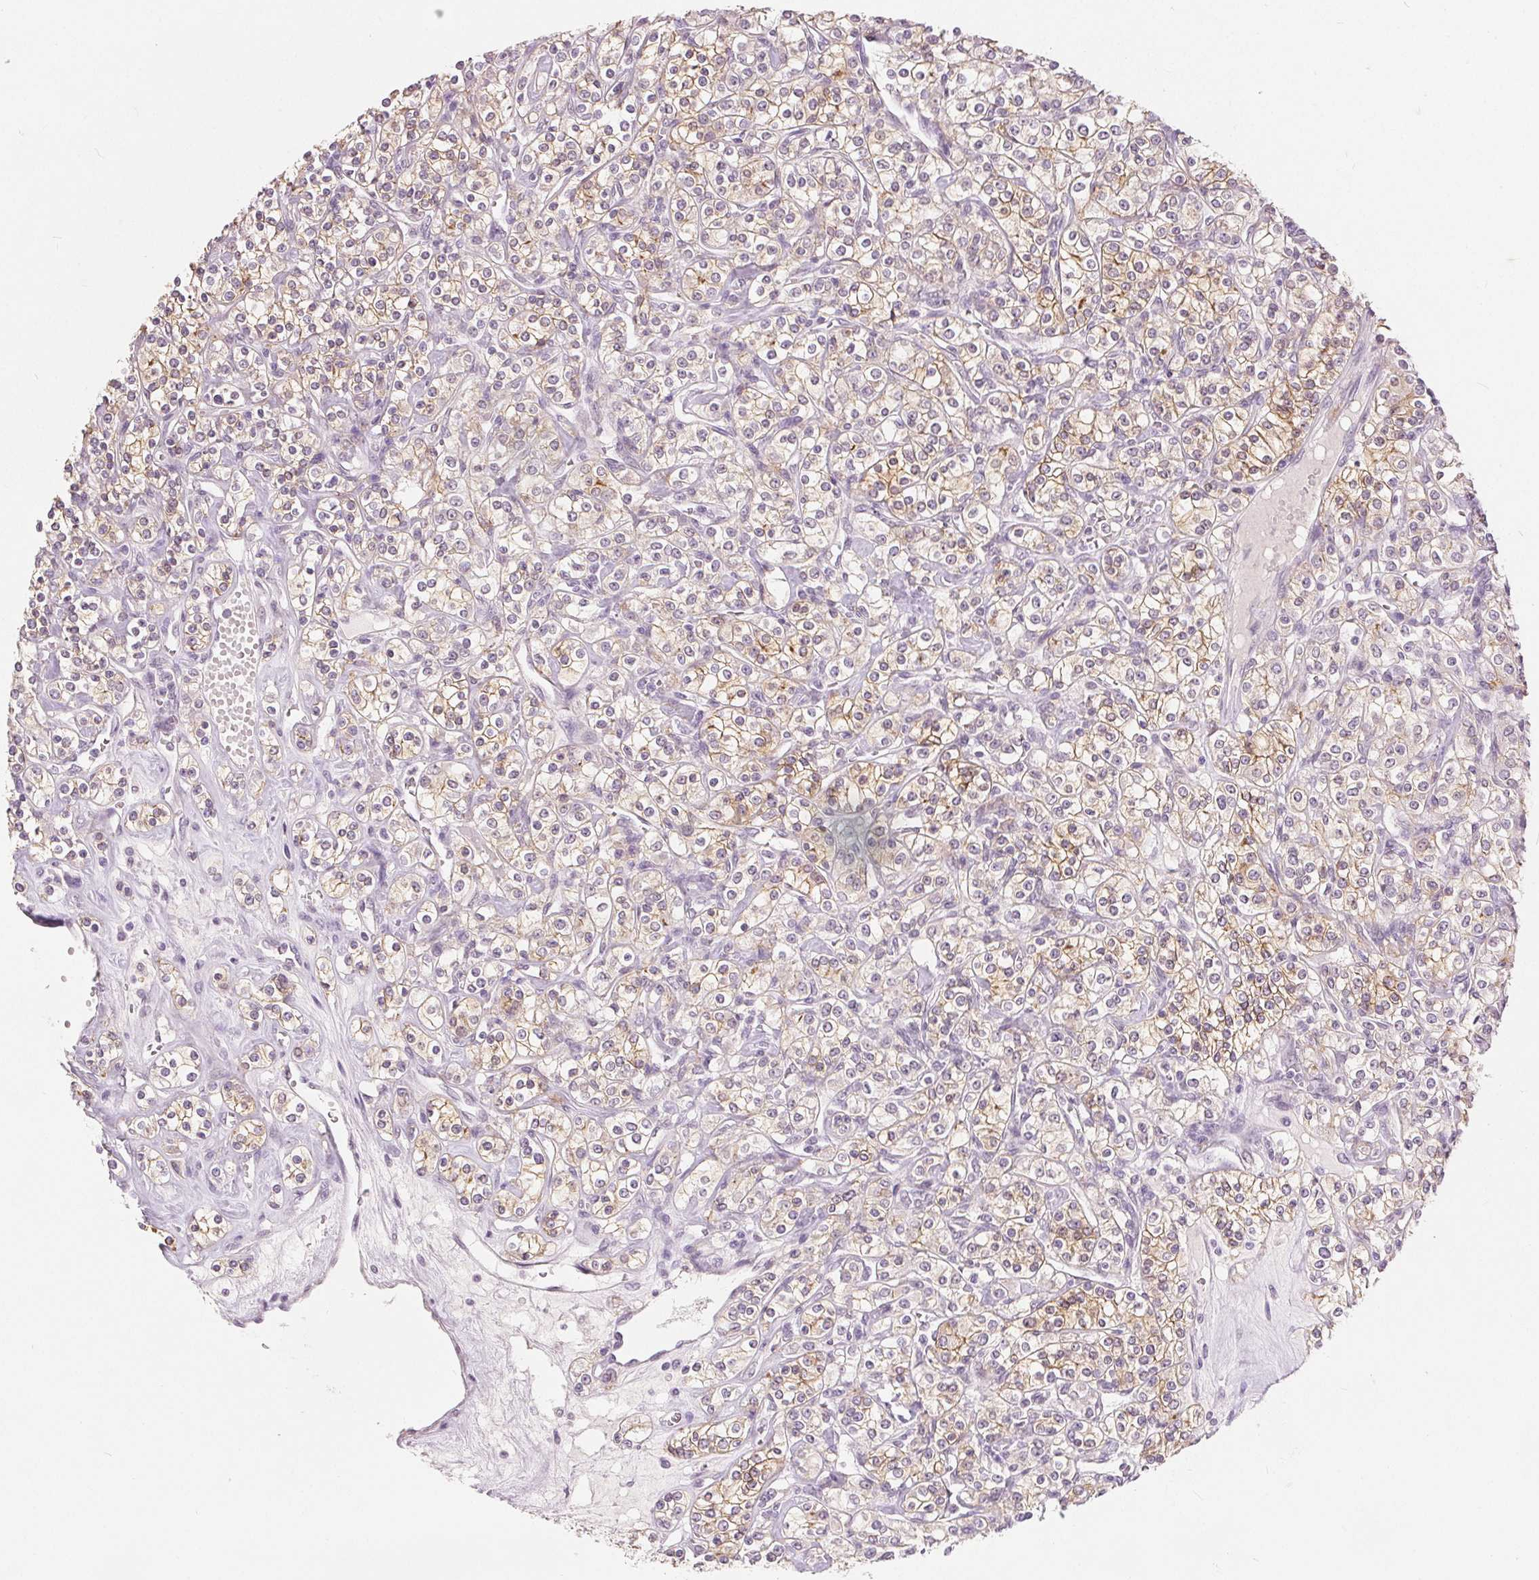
{"staining": {"intensity": "weak", "quantity": "25%-75%", "location": "cytoplasmic/membranous"}, "tissue": "renal cancer", "cell_type": "Tumor cells", "image_type": "cancer", "snomed": [{"axis": "morphology", "description": "Adenocarcinoma, NOS"}, {"axis": "topography", "description": "Kidney"}], "caption": "Renal adenocarcinoma stained with immunohistochemistry (IHC) demonstrates weak cytoplasmic/membranous expression in approximately 25%-75% of tumor cells. The staining is performed using DAB brown chromogen to label protein expression. The nuclei are counter-stained blue using hematoxylin.", "gene": "CA12", "patient": {"sex": "male", "age": 77}}